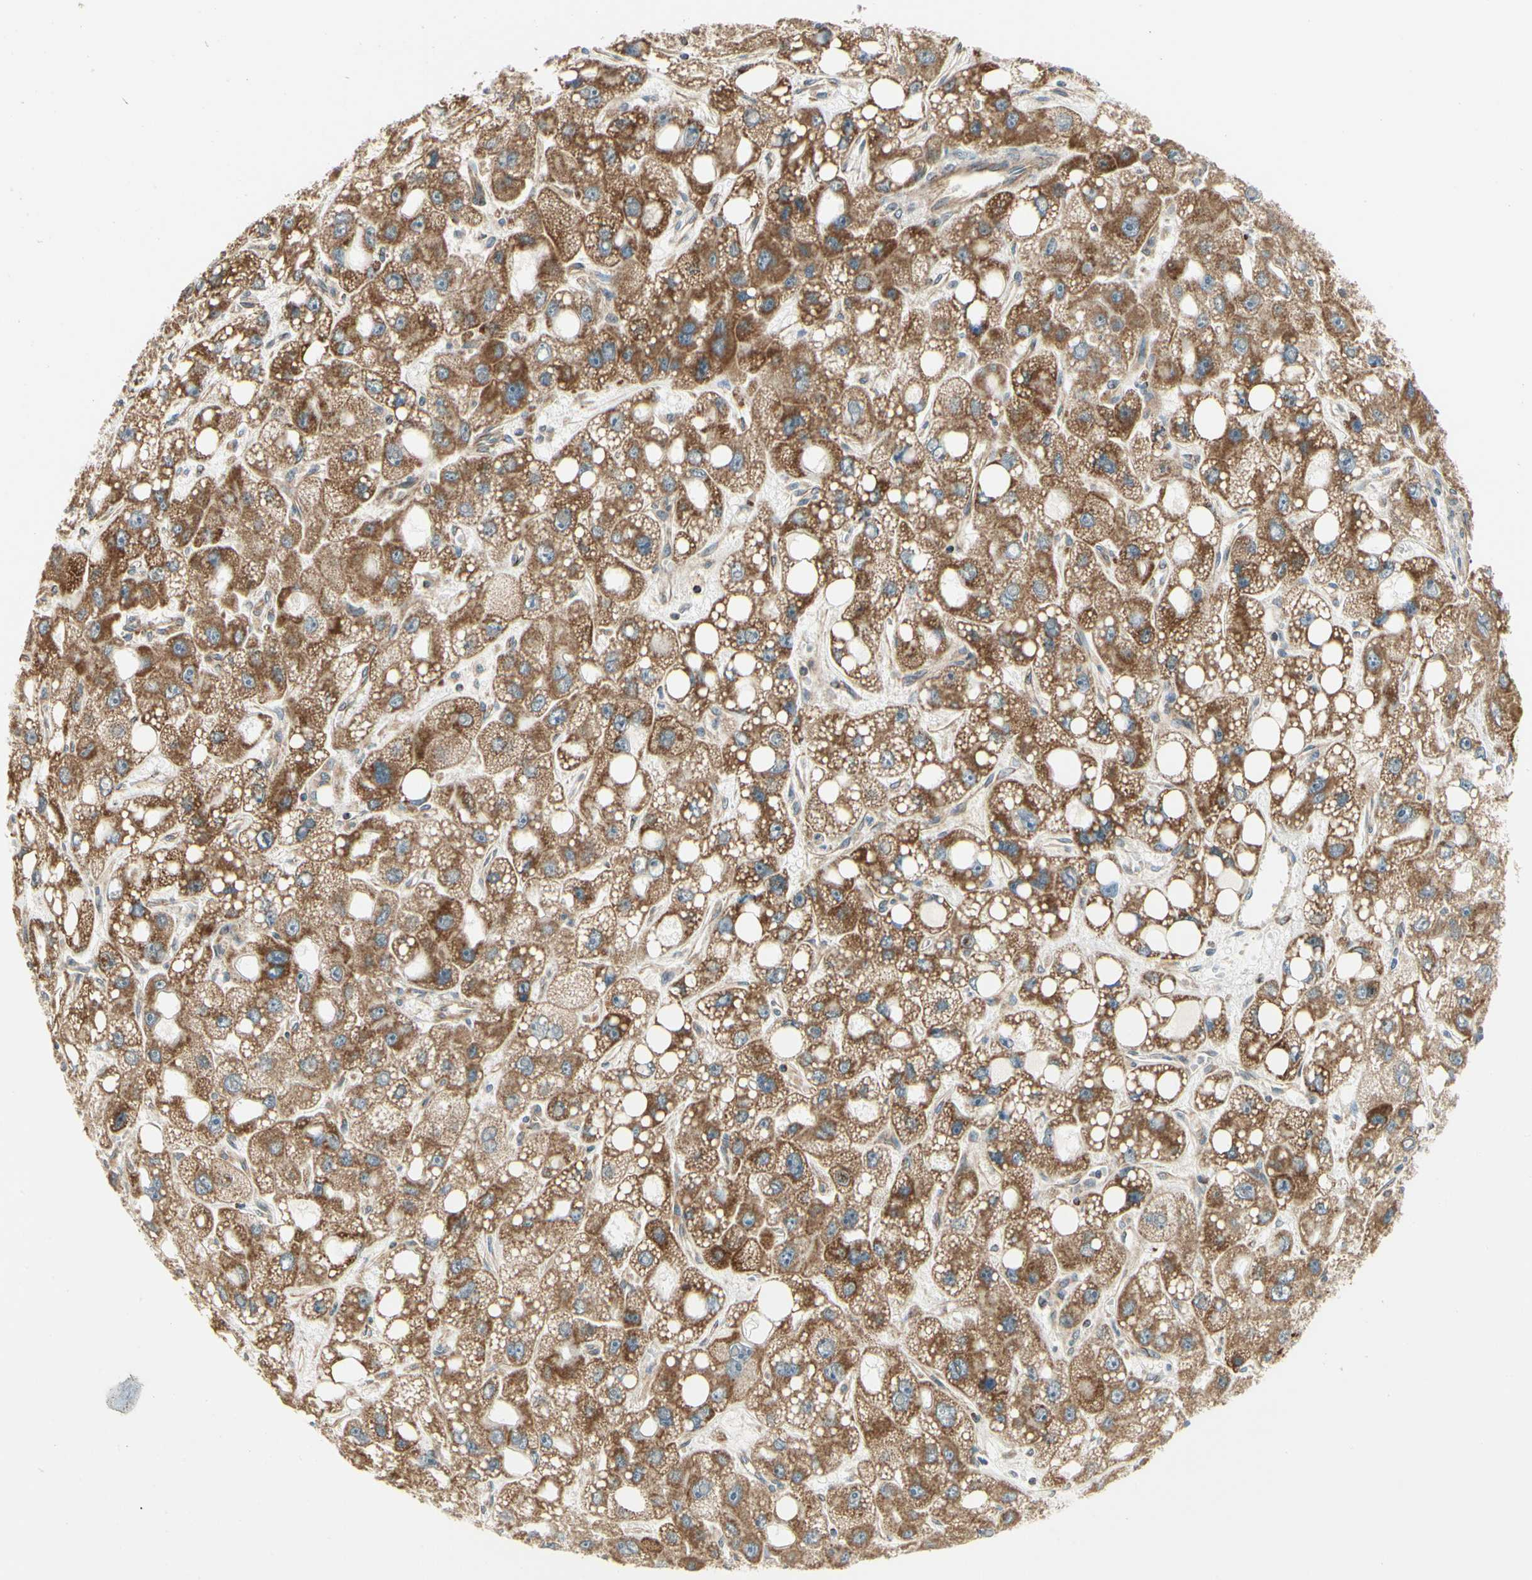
{"staining": {"intensity": "strong", "quantity": ">75%", "location": "cytoplasmic/membranous"}, "tissue": "liver cancer", "cell_type": "Tumor cells", "image_type": "cancer", "snomed": [{"axis": "morphology", "description": "Carcinoma, Hepatocellular, NOS"}, {"axis": "topography", "description": "Liver"}], "caption": "IHC staining of liver hepatocellular carcinoma, which exhibits high levels of strong cytoplasmic/membranous positivity in approximately >75% of tumor cells indicating strong cytoplasmic/membranous protein expression. The staining was performed using DAB (3,3'-diaminobenzidine) (brown) for protein detection and nuclei were counterstained in hematoxylin (blue).", "gene": "EPHB3", "patient": {"sex": "male", "age": 55}}